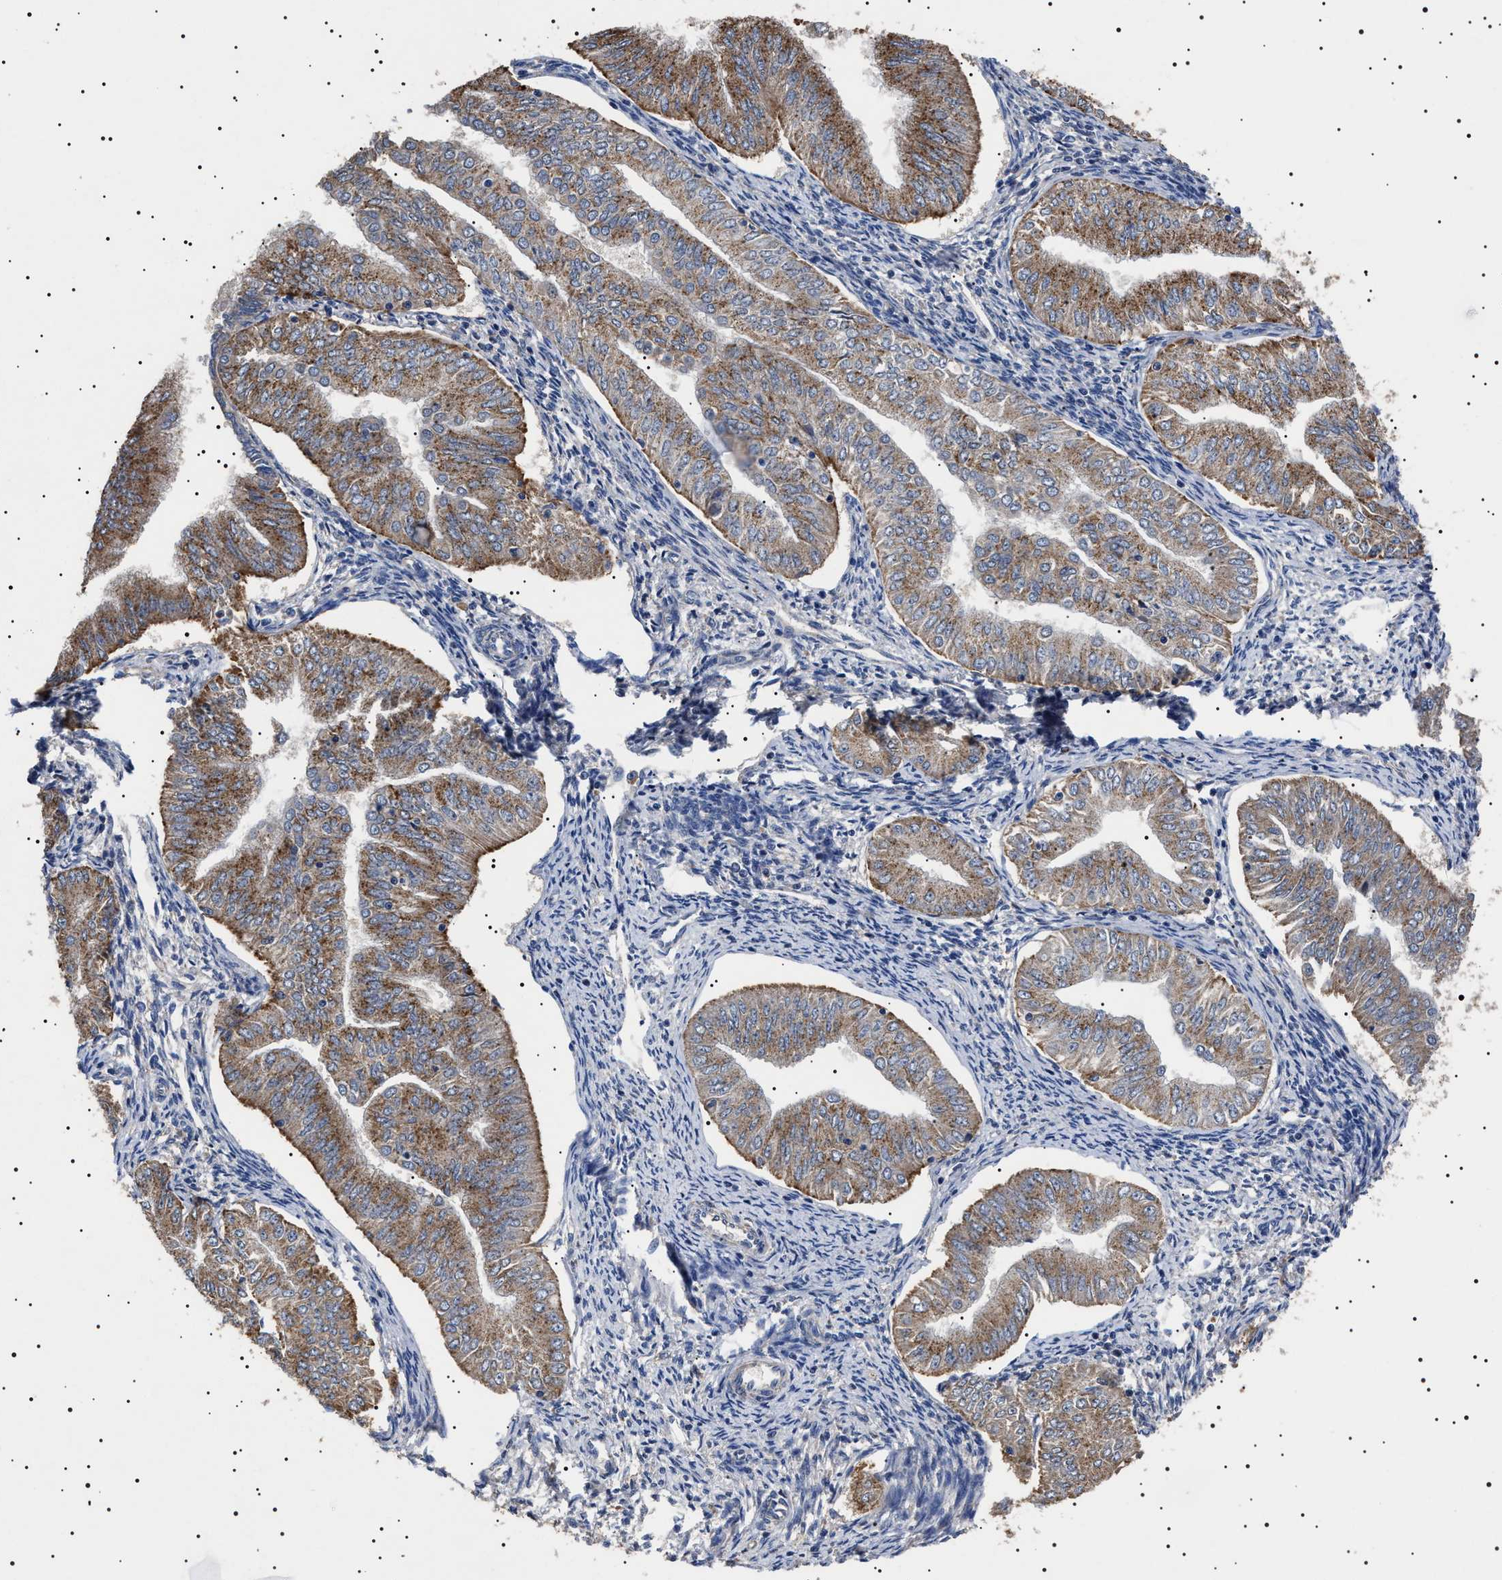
{"staining": {"intensity": "moderate", "quantity": ">75%", "location": "cytoplasmic/membranous"}, "tissue": "endometrial cancer", "cell_type": "Tumor cells", "image_type": "cancer", "snomed": [{"axis": "morphology", "description": "Normal tissue, NOS"}, {"axis": "morphology", "description": "Adenocarcinoma, NOS"}, {"axis": "topography", "description": "Endometrium"}], "caption": "Endometrial cancer (adenocarcinoma) was stained to show a protein in brown. There is medium levels of moderate cytoplasmic/membranous expression in approximately >75% of tumor cells.", "gene": "RAB34", "patient": {"sex": "female", "age": 53}}